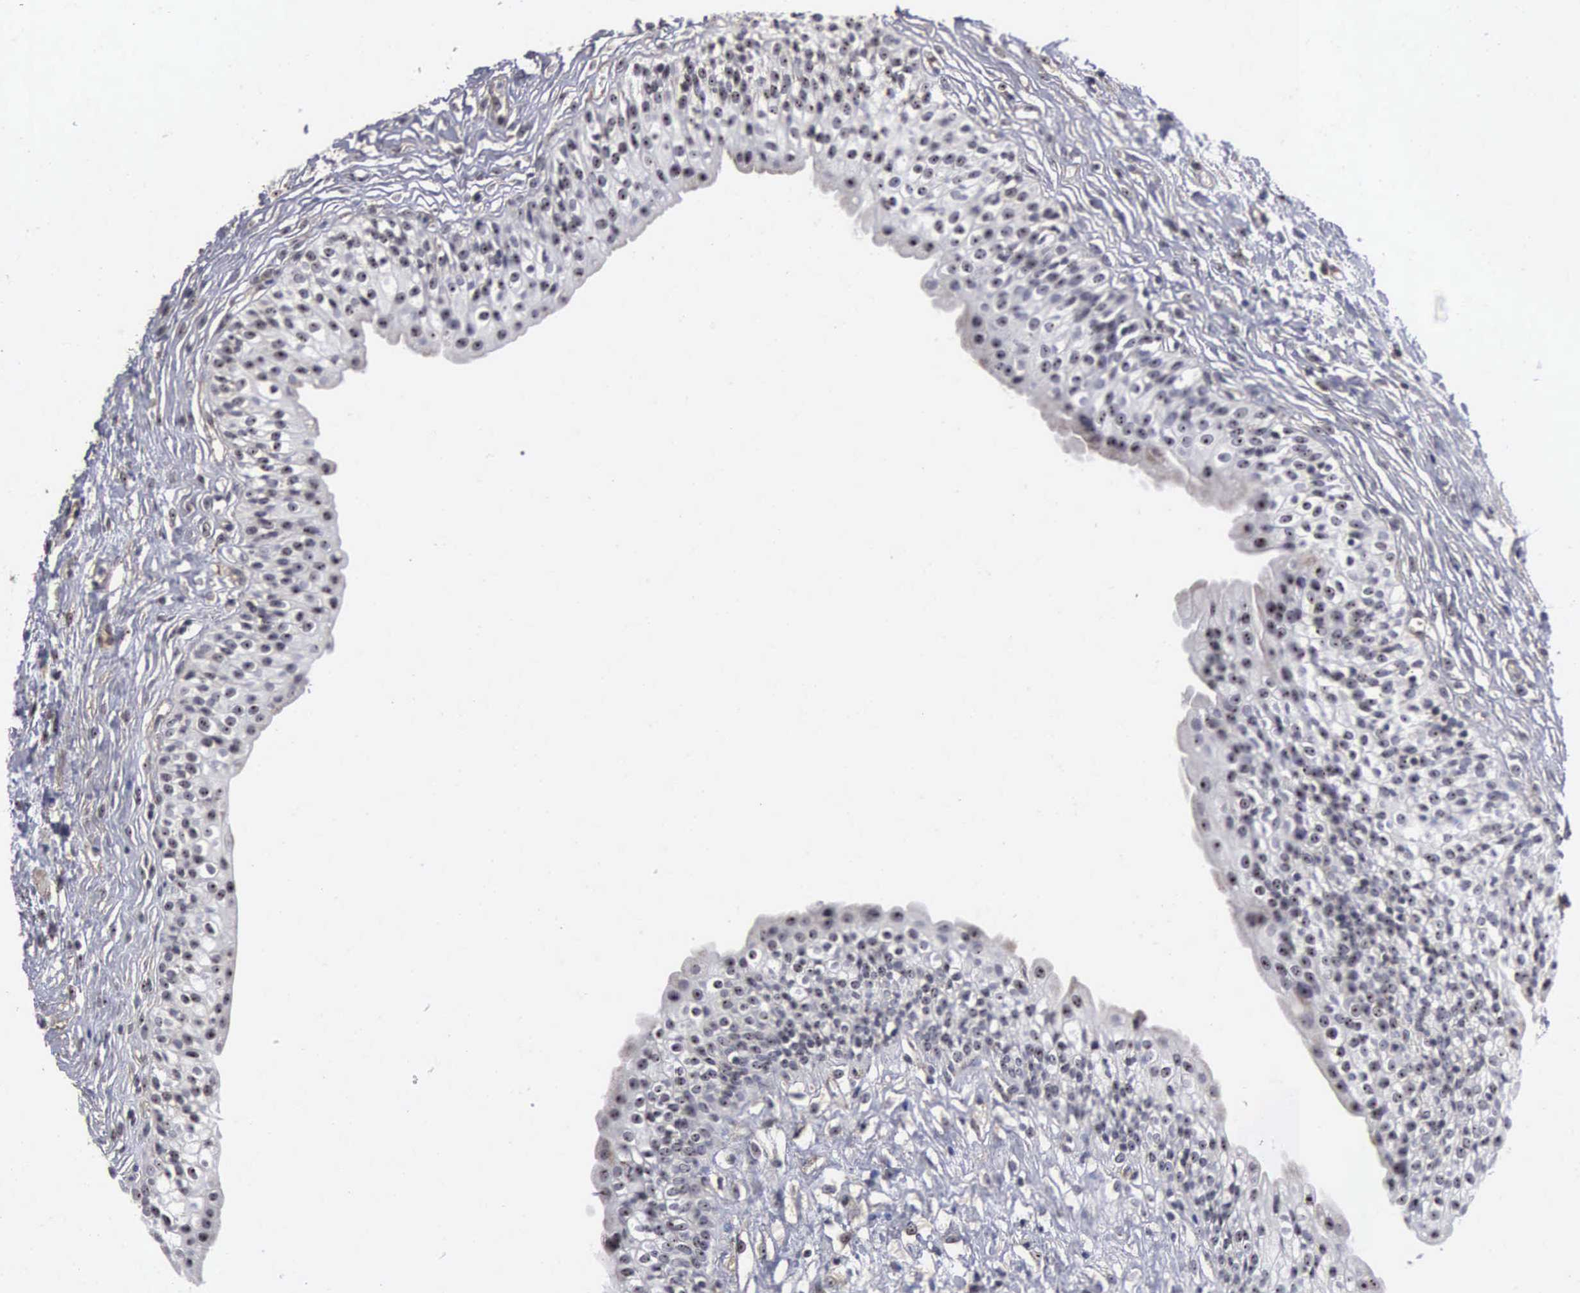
{"staining": {"intensity": "weak", "quantity": "25%-75%", "location": "cytoplasmic/membranous,nuclear"}, "tissue": "urinary bladder", "cell_type": "Urothelial cells", "image_type": "normal", "snomed": [{"axis": "morphology", "description": "Adenocarcinoma, NOS"}, {"axis": "topography", "description": "Urinary bladder"}], "caption": "High-magnification brightfield microscopy of normal urinary bladder stained with DAB (3,3'-diaminobenzidine) (brown) and counterstained with hematoxylin (blue). urothelial cells exhibit weak cytoplasmic/membranous,nuclear positivity is seen in approximately25%-75% of cells. (Brightfield microscopy of DAB IHC at high magnification).", "gene": "NGDN", "patient": {"sex": "male", "age": 61}}